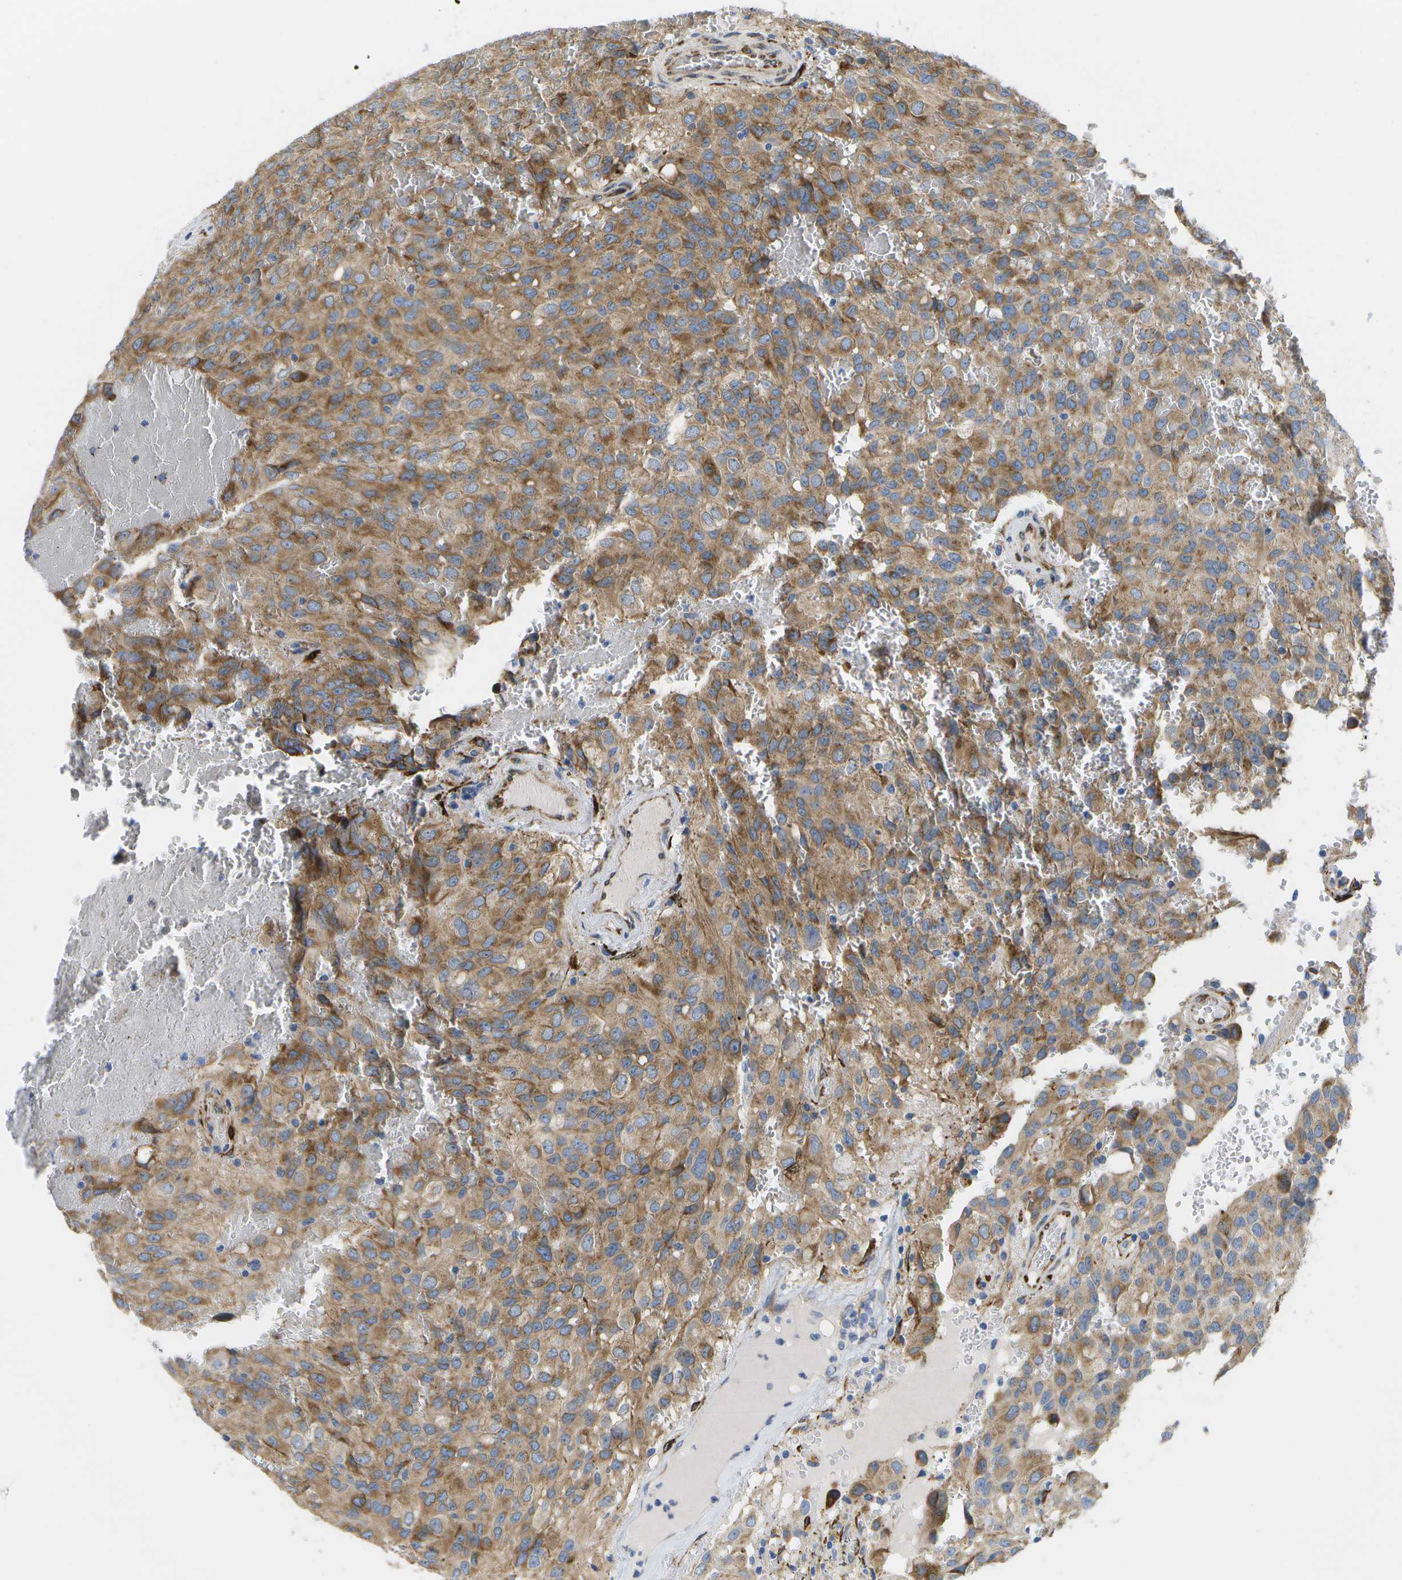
{"staining": {"intensity": "moderate", "quantity": ">75%", "location": "cytoplasmic/membranous"}, "tissue": "glioma", "cell_type": "Tumor cells", "image_type": "cancer", "snomed": [{"axis": "morphology", "description": "Glioma, malignant, High grade"}, {"axis": "topography", "description": "Brain"}], "caption": "The histopathology image reveals immunohistochemical staining of malignant high-grade glioma. There is moderate cytoplasmic/membranous staining is appreciated in about >75% of tumor cells.", "gene": "ZDHHC17", "patient": {"sex": "male", "age": 32}}